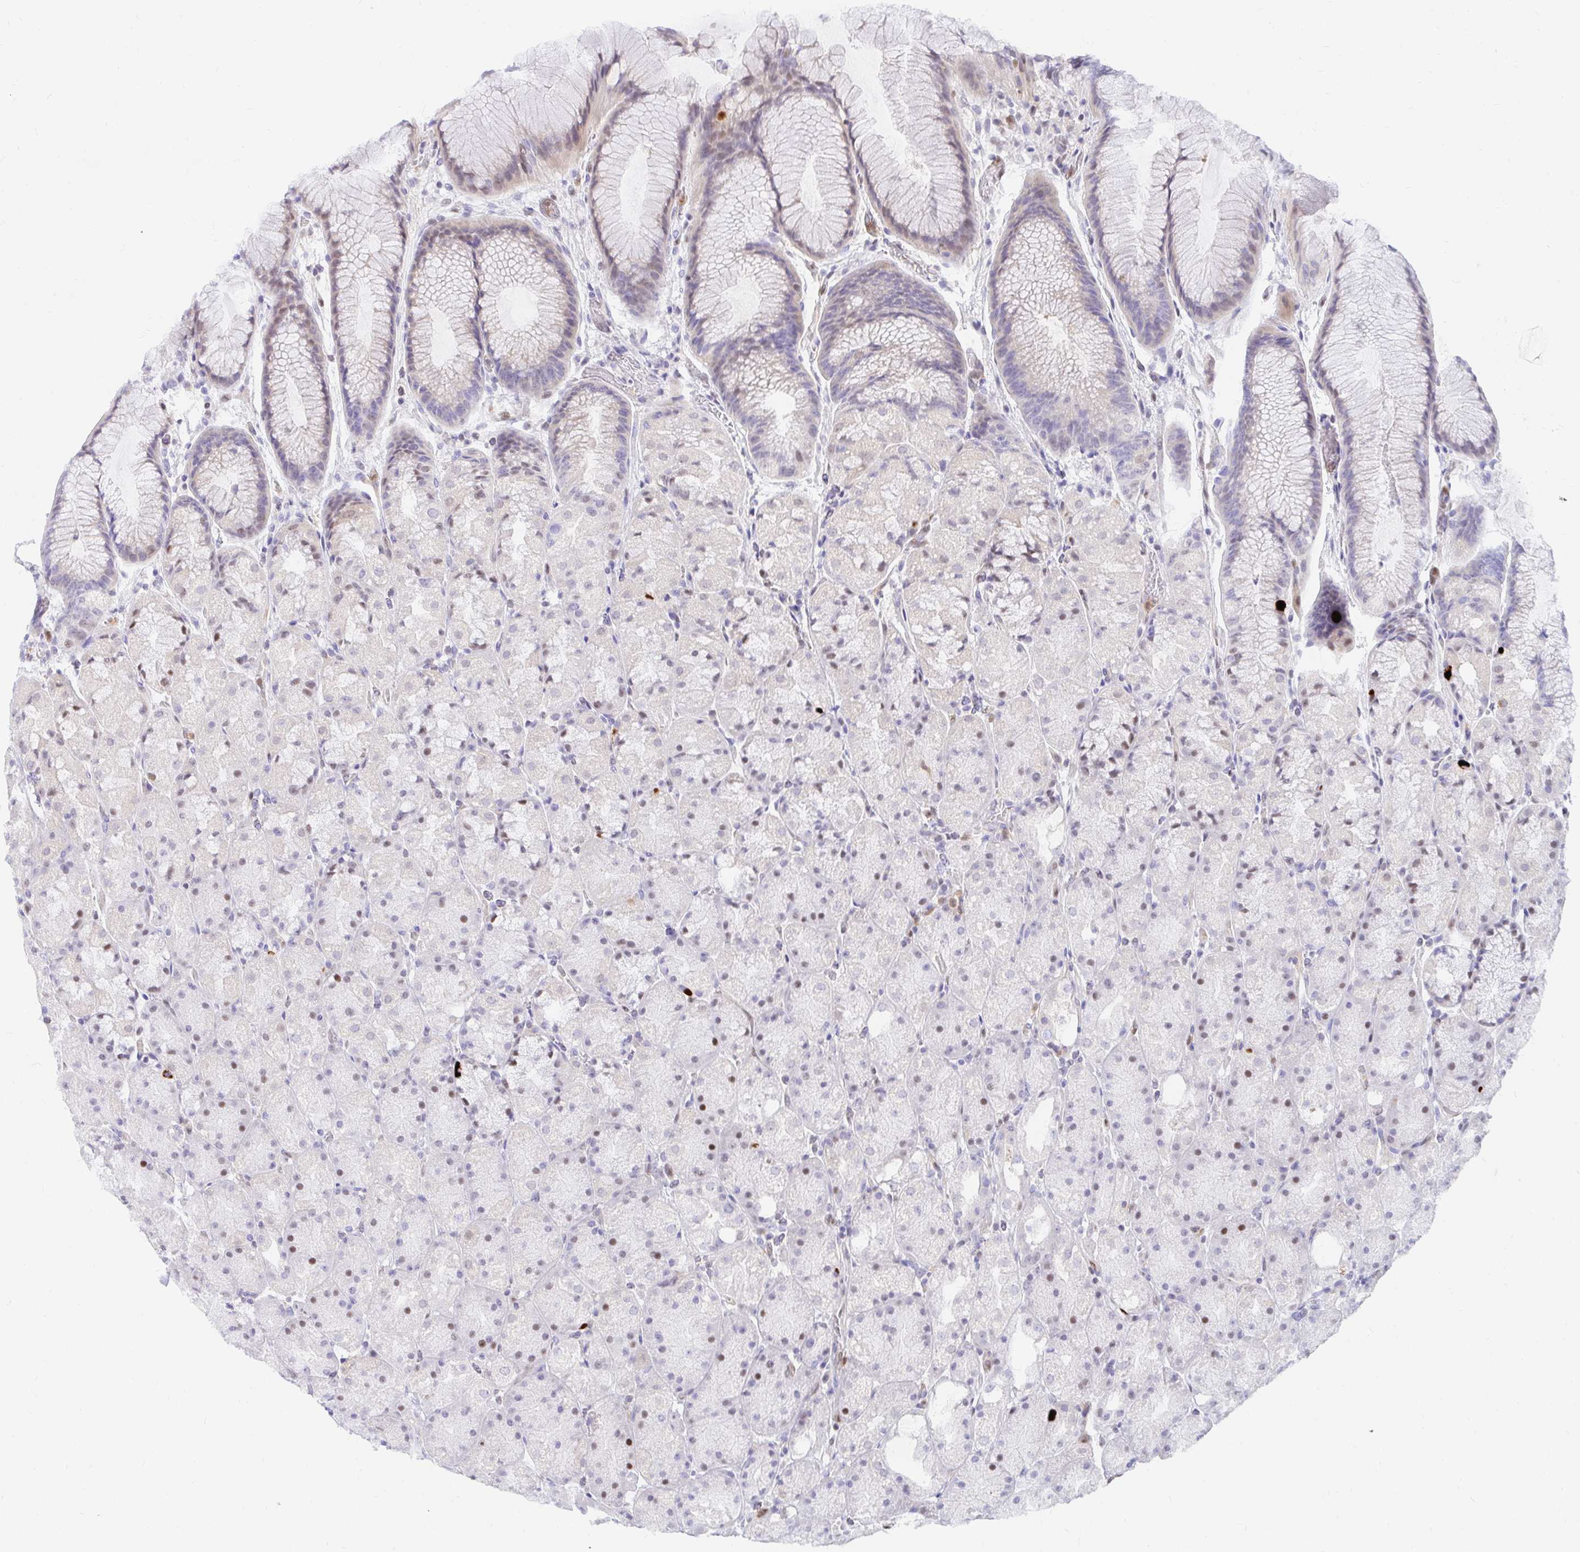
{"staining": {"intensity": "weak", "quantity": "<25%", "location": "nuclear"}, "tissue": "stomach", "cell_type": "Glandular cells", "image_type": "normal", "snomed": [{"axis": "morphology", "description": "Normal tissue, NOS"}, {"axis": "topography", "description": "Stomach, upper"}, {"axis": "topography", "description": "Stomach"}], "caption": "DAB (3,3'-diaminobenzidine) immunohistochemical staining of benign human stomach shows no significant expression in glandular cells. (Stains: DAB immunohistochemistry with hematoxylin counter stain, Microscopy: brightfield microscopy at high magnification).", "gene": "HINFP", "patient": {"sex": "male", "age": 48}}